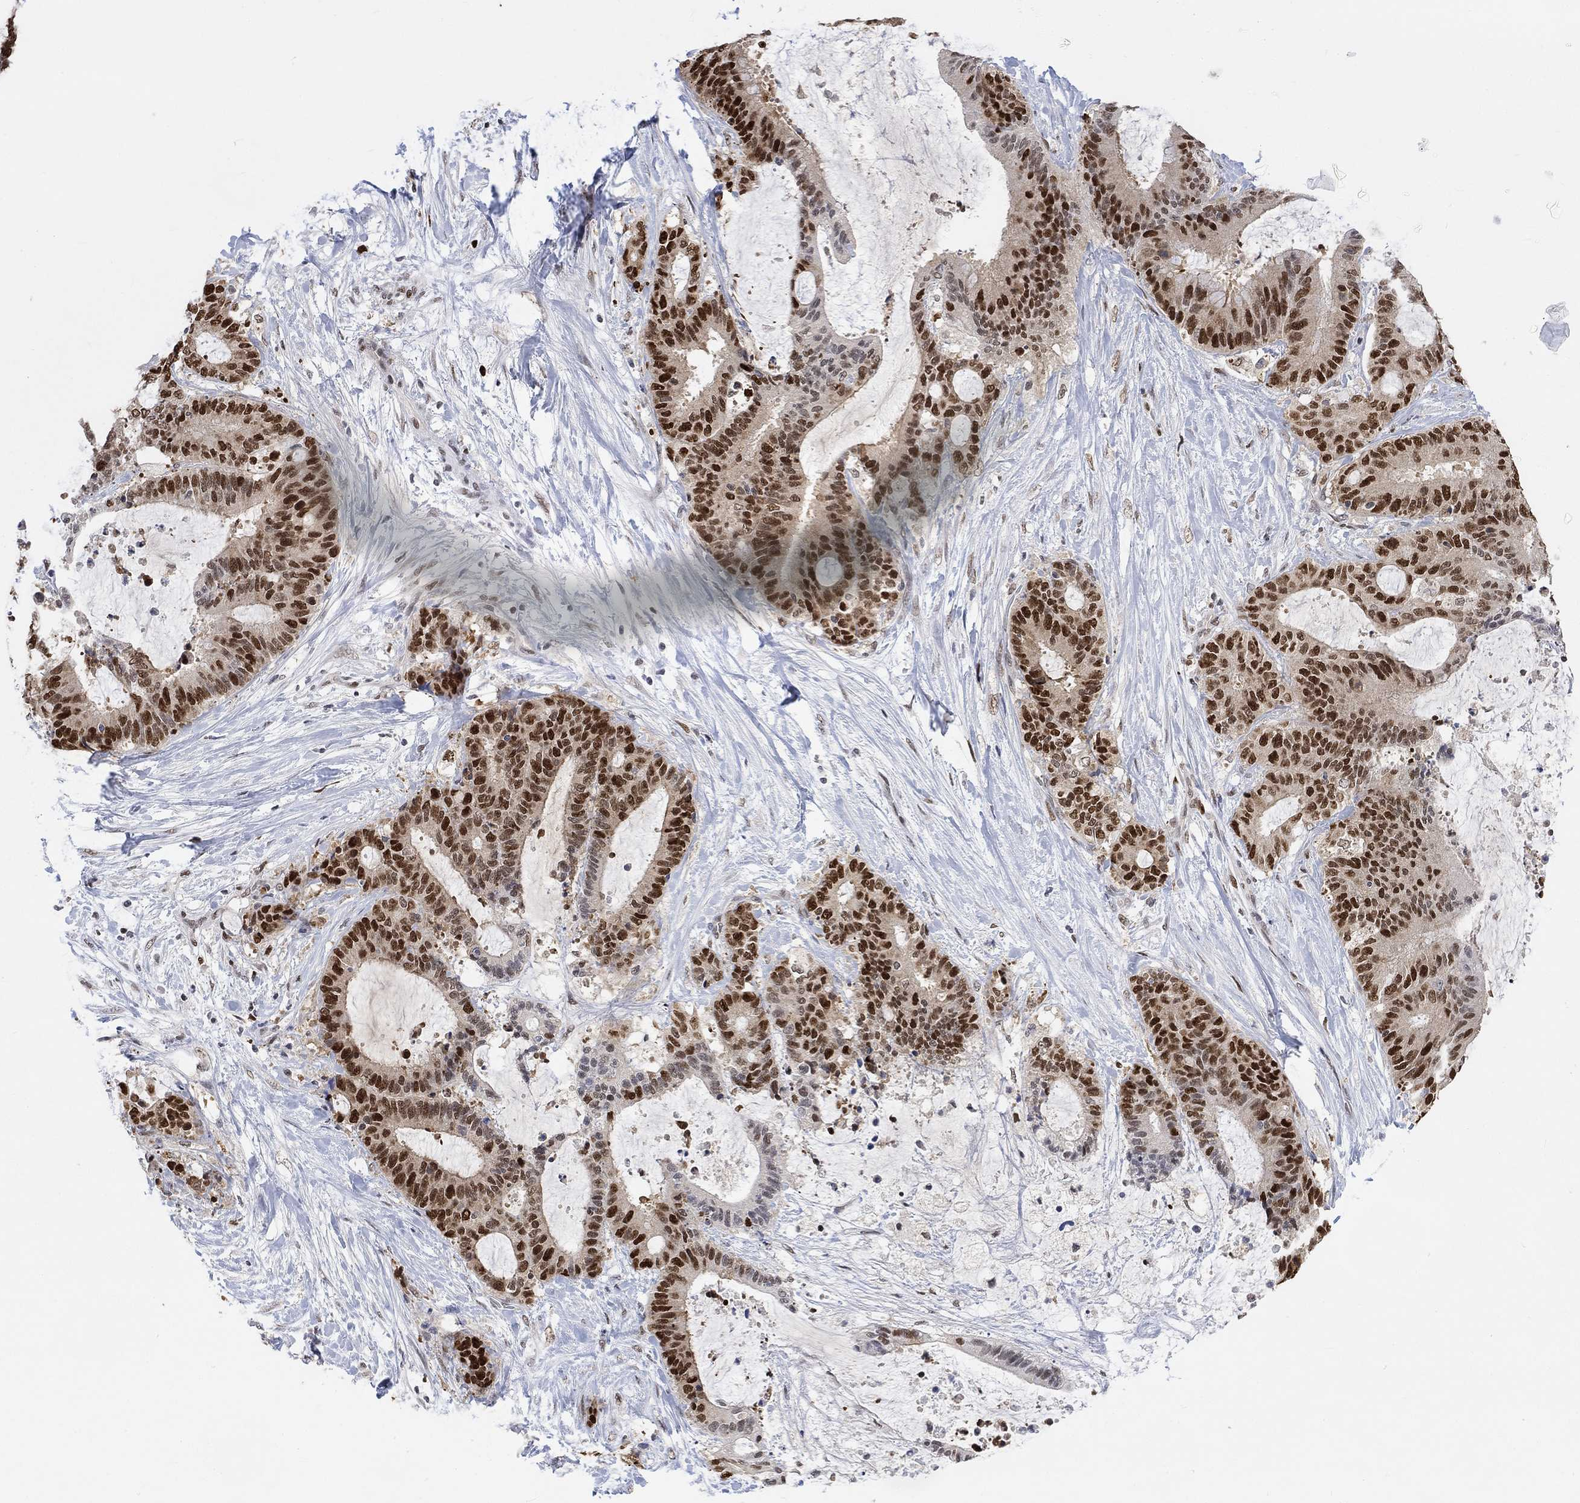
{"staining": {"intensity": "strong", "quantity": "25%-75%", "location": "nuclear"}, "tissue": "liver cancer", "cell_type": "Tumor cells", "image_type": "cancer", "snomed": [{"axis": "morphology", "description": "Cholangiocarcinoma"}, {"axis": "topography", "description": "Liver"}], "caption": "Immunohistochemical staining of human cholangiocarcinoma (liver) shows strong nuclear protein staining in approximately 25%-75% of tumor cells.", "gene": "RAD54L2", "patient": {"sex": "female", "age": 73}}